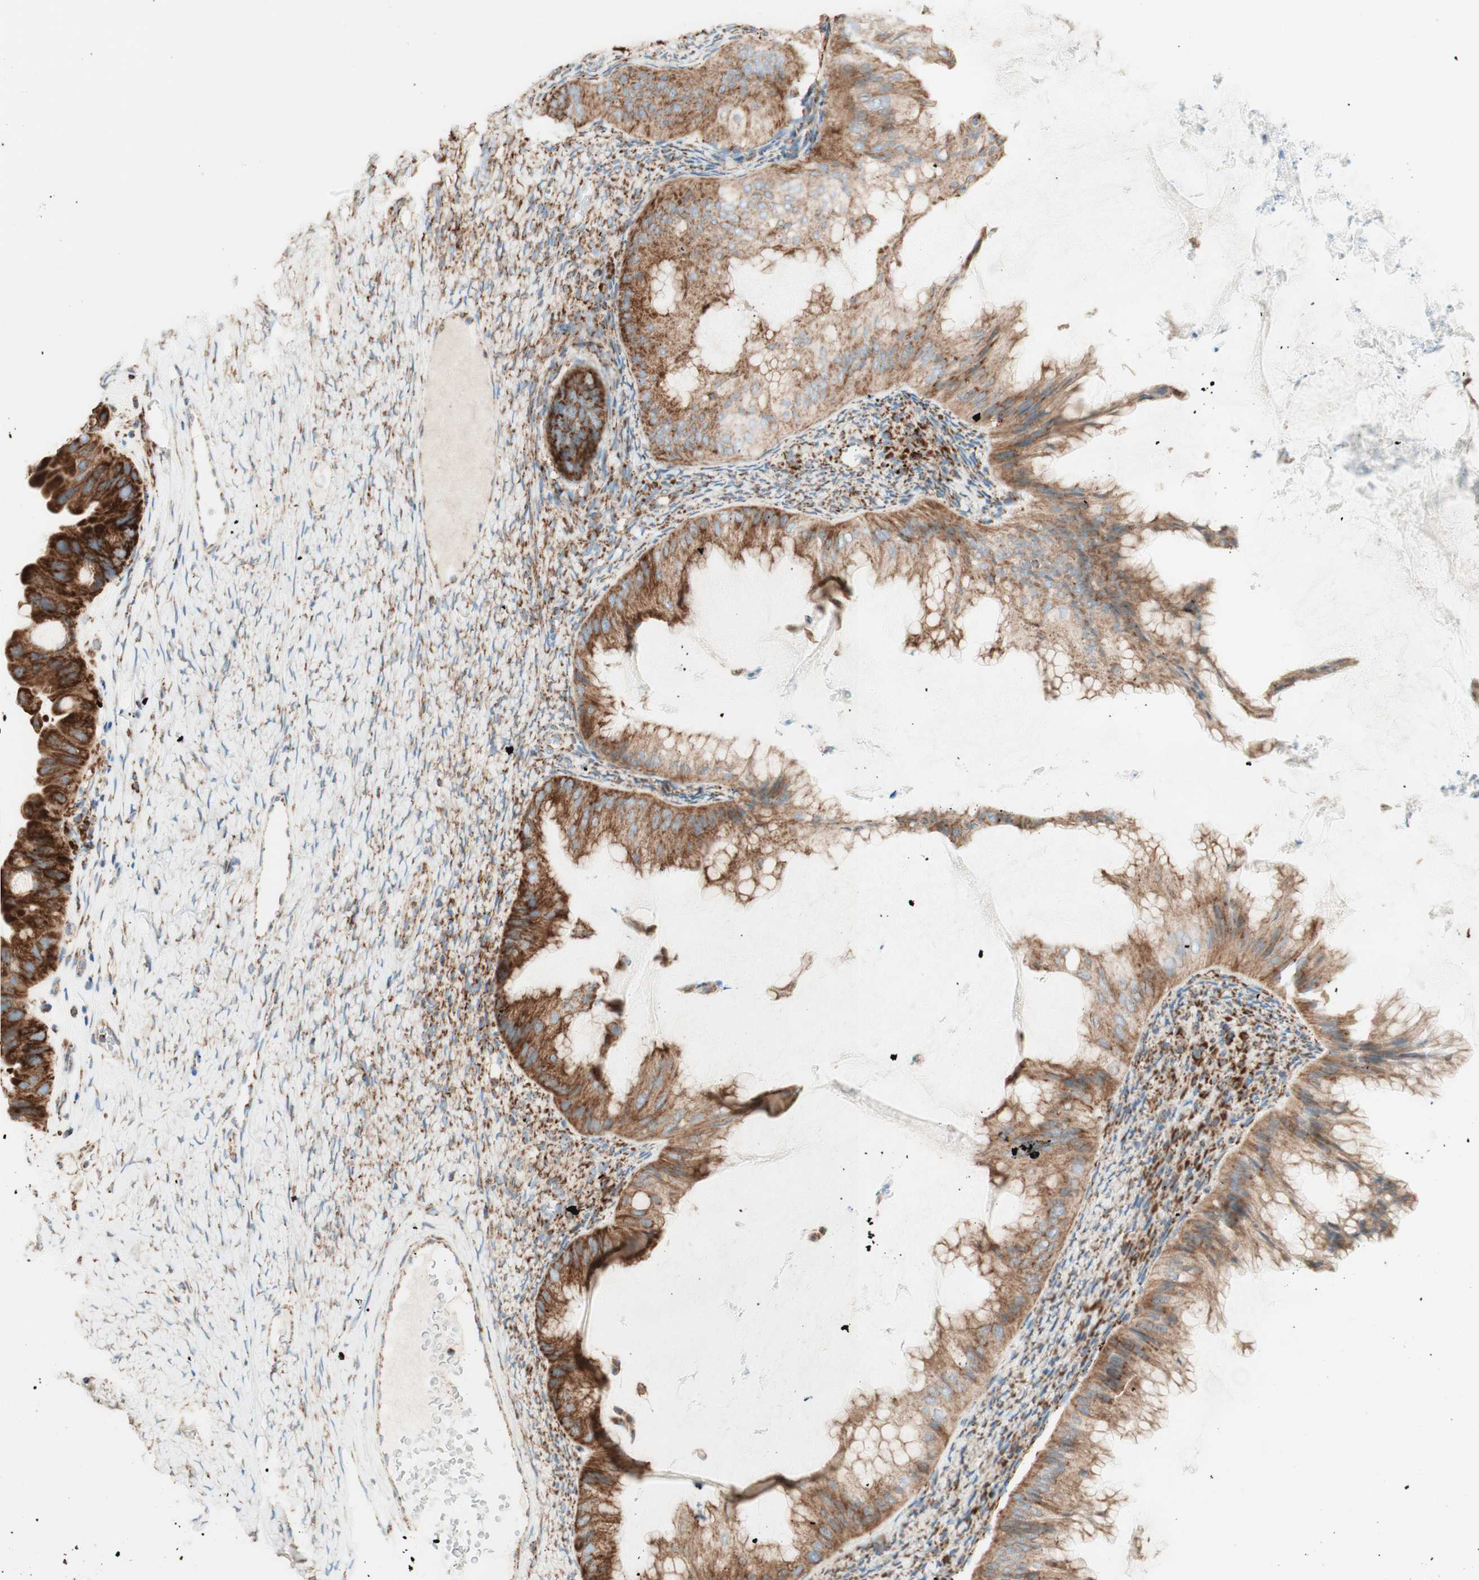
{"staining": {"intensity": "strong", "quantity": ">75%", "location": "cytoplasmic/membranous"}, "tissue": "ovarian cancer", "cell_type": "Tumor cells", "image_type": "cancer", "snomed": [{"axis": "morphology", "description": "Cystadenocarcinoma, mucinous, NOS"}, {"axis": "topography", "description": "Ovary"}], "caption": "A high amount of strong cytoplasmic/membranous positivity is present in about >75% of tumor cells in ovarian mucinous cystadenocarcinoma tissue.", "gene": "TOMM20", "patient": {"sex": "female", "age": 61}}